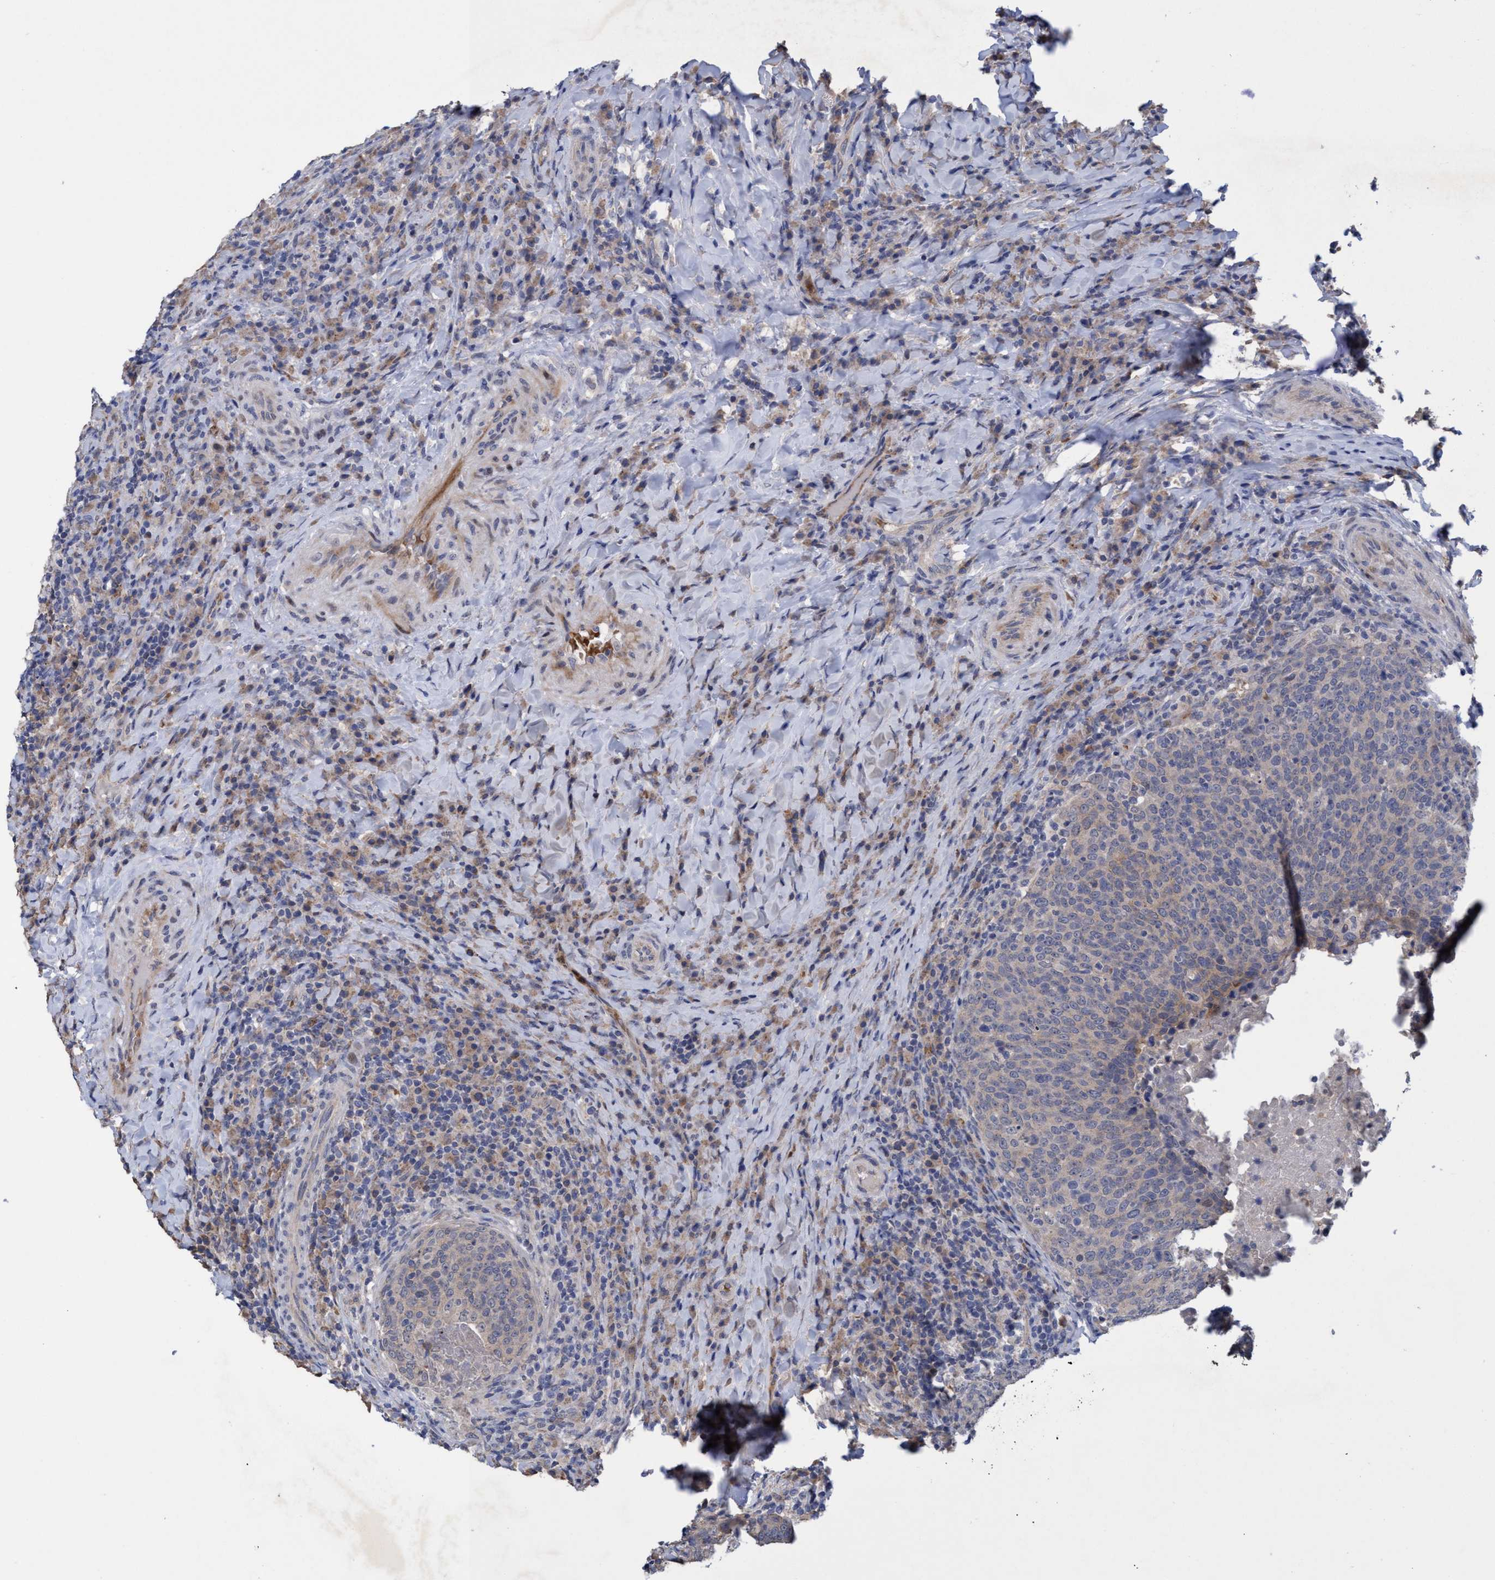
{"staining": {"intensity": "weak", "quantity": "<25%", "location": "cytoplasmic/membranous"}, "tissue": "head and neck cancer", "cell_type": "Tumor cells", "image_type": "cancer", "snomed": [{"axis": "morphology", "description": "Squamous cell carcinoma, NOS"}, {"axis": "morphology", "description": "Squamous cell carcinoma, metastatic, NOS"}, {"axis": "topography", "description": "Lymph node"}, {"axis": "topography", "description": "Head-Neck"}], "caption": "Head and neck cancer was stained to show a protein in brown. There is no significant positivity in tumor cells.", "gene": "SEMA4D", "patient": {"sex": "male", "age": 62}}